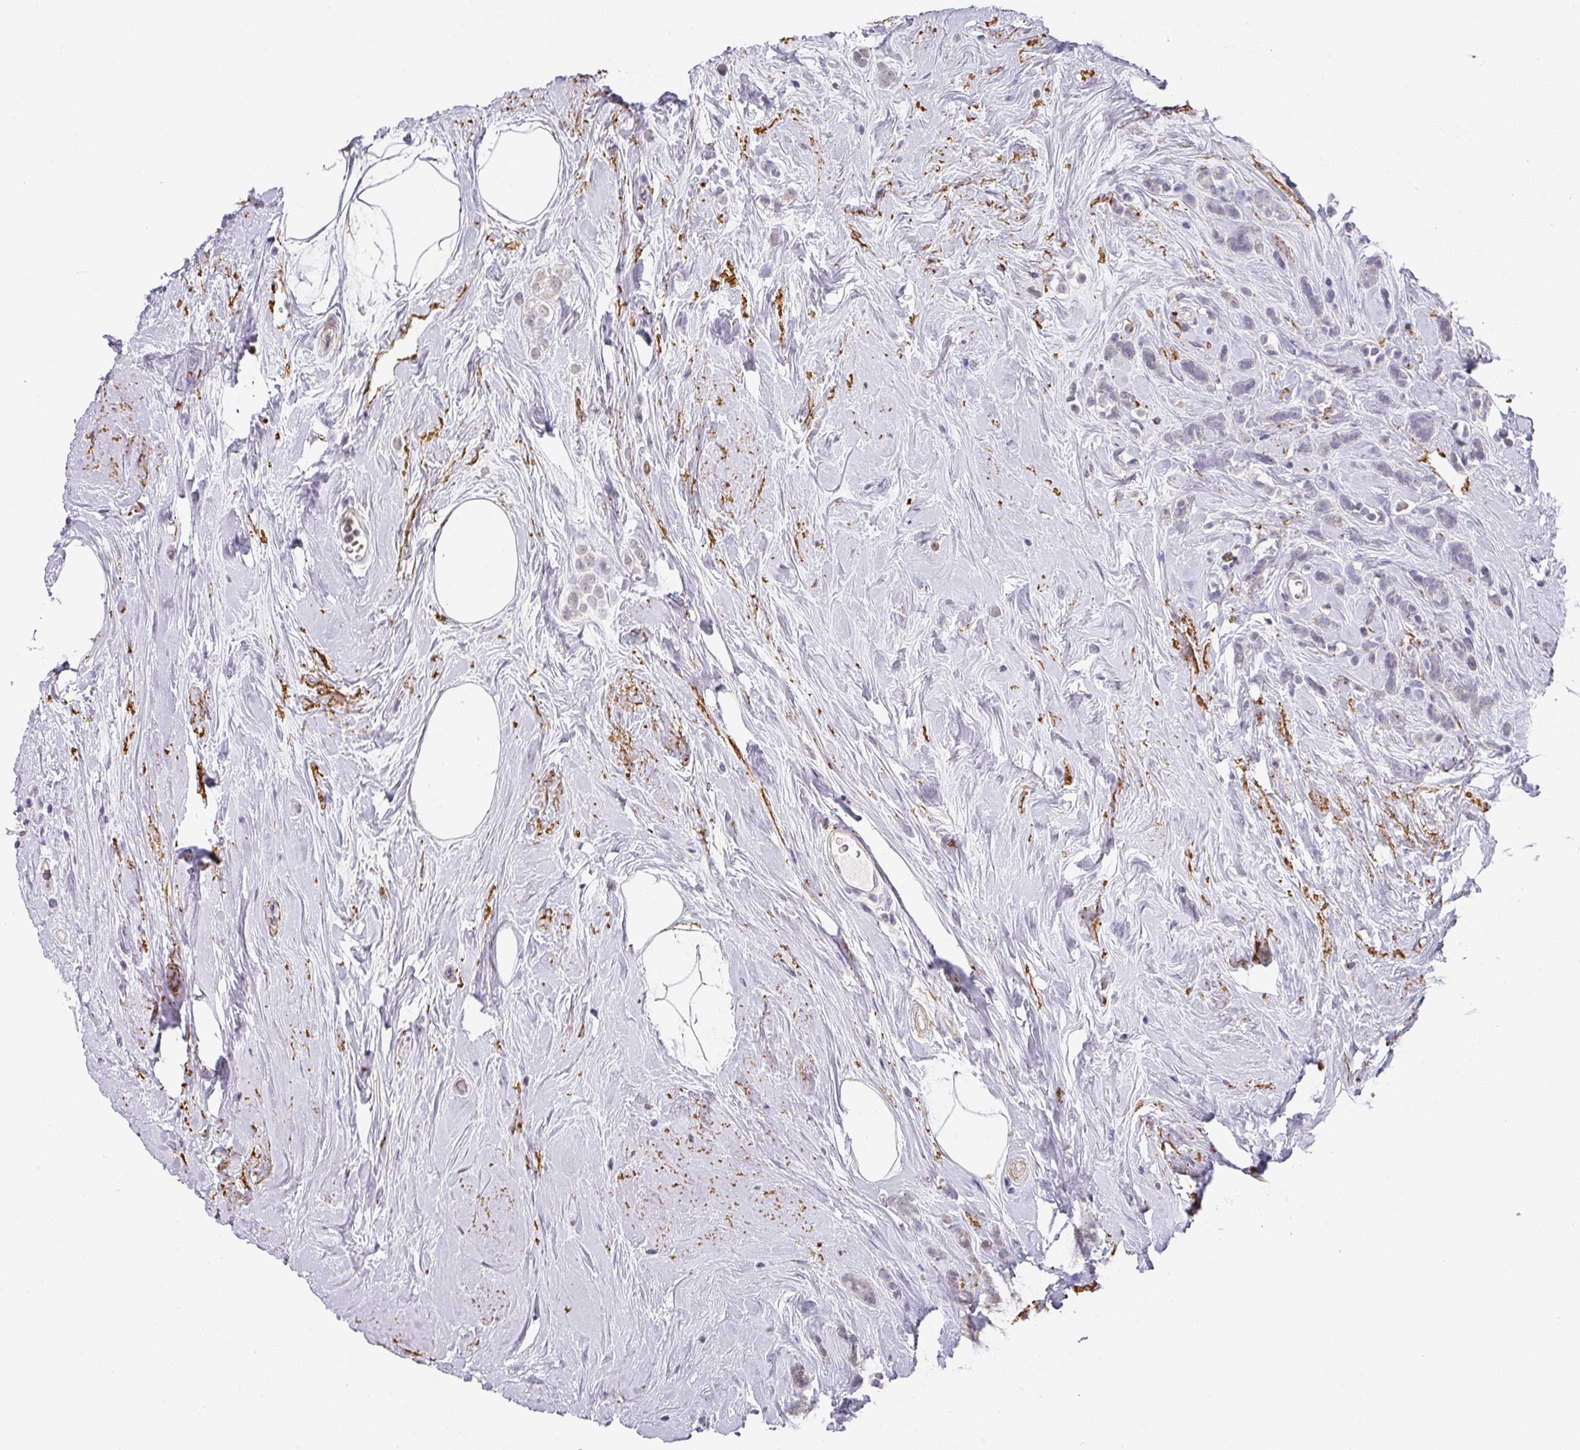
{"staining": {"intensity": "negative", "quantity": "none", "location": "none"}, "tissue": "breast cancer", "cell_type": "Tumor cells", "image_type": "cancer", "snomed": [{"axis": "morphology", "description": "Duct carcinoma"}, {"axis": "topography", "description": "Breast"}], "caption": "The immunohistochemistry (IHC) micrograph has no significant positivity in tumor cells of breast intraductal carcinoma tissue.", "gene": "FOXN4", "patient": {"sex": "female", "age": 75}}